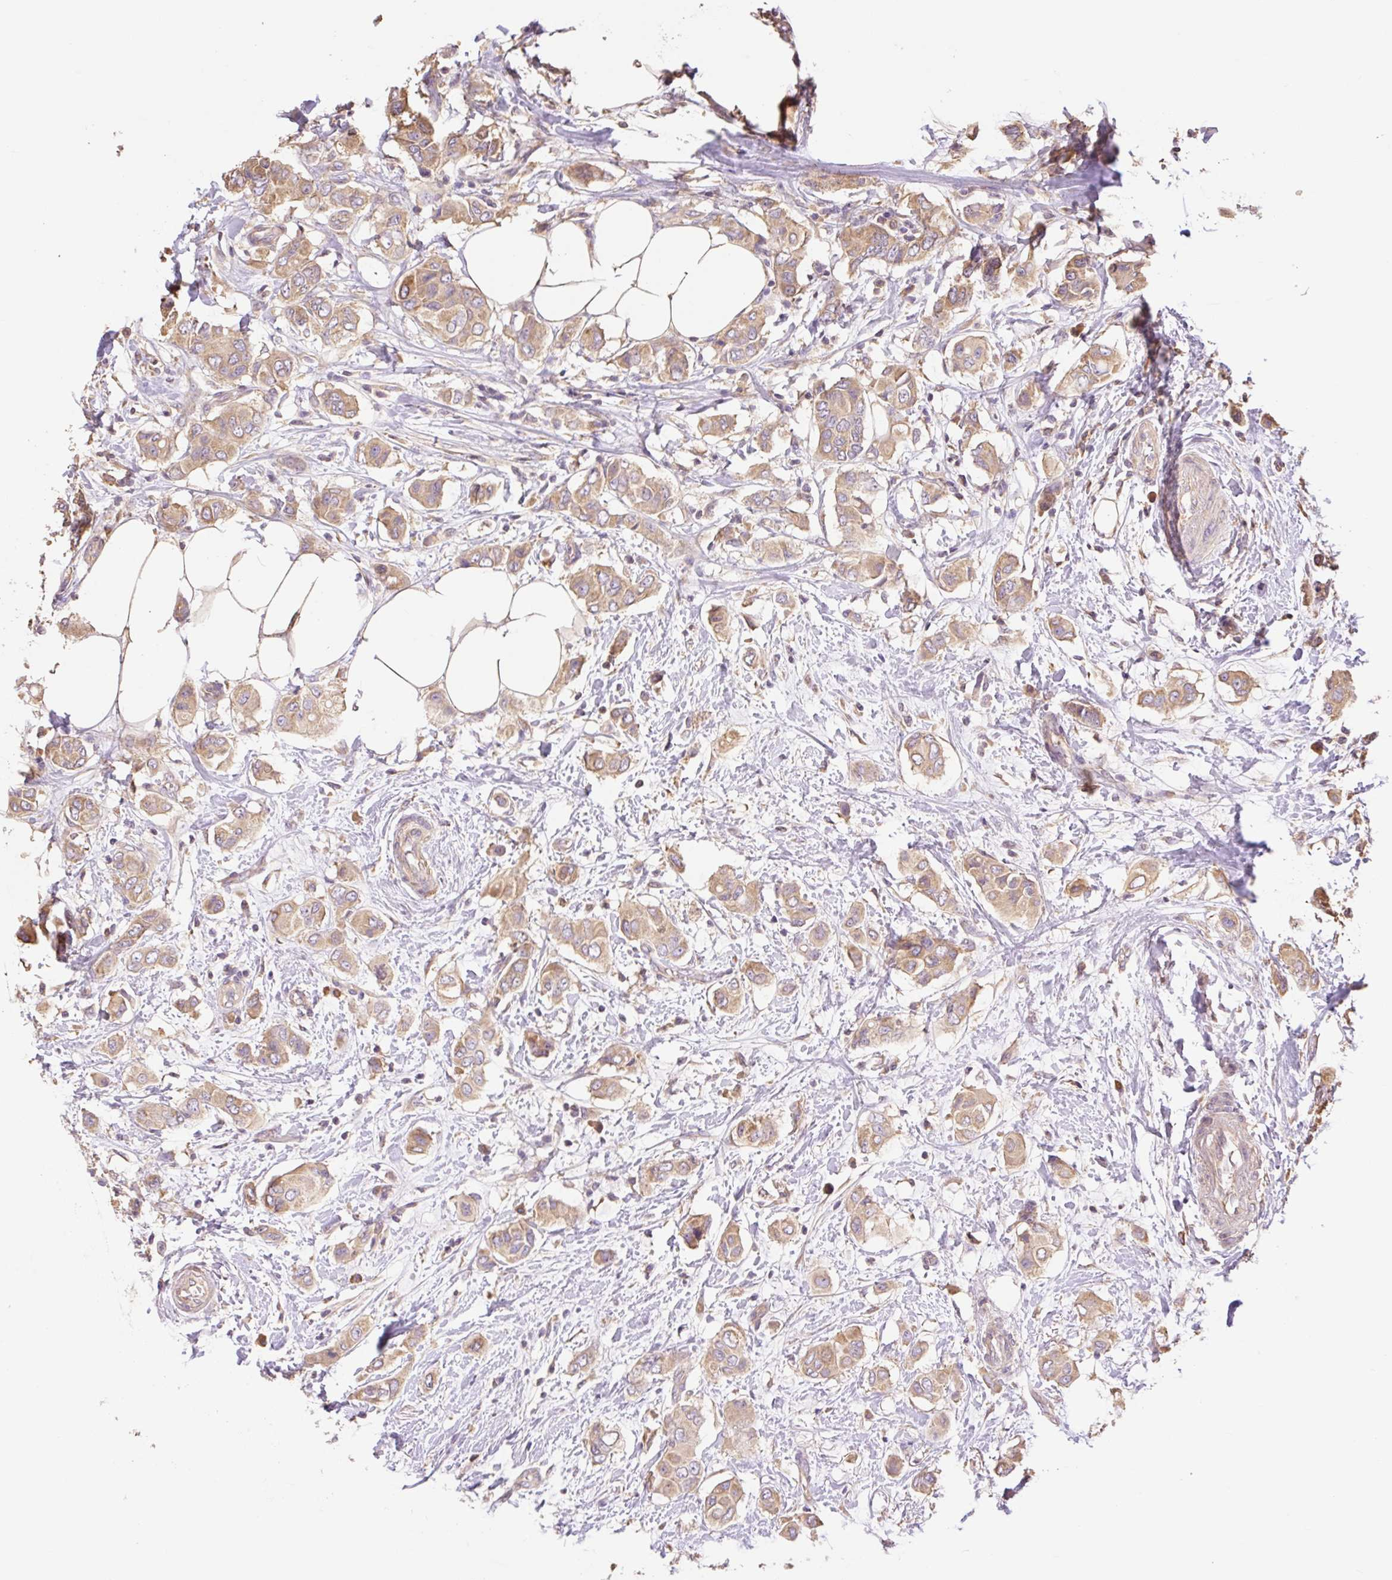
{"staining": {"intensity": "weak", "quantity": ">75%", "location": "cytoplasmic/membranous"}, "tissue": "breast cancer", "cell_type": "Tumor cells", "image_type": "cancer", "snomed": [{"axis": "morphology", "description": "Lobular carcinoma"}, {"axis": "topography", "description": "Breast"}], "caption": "High-power microscopy captured an immunohistochemistry (IHC) histopathology image of lobular carcinoma (breast), revealing weak cytoplasmic/membranous expression in about >75% of tumor cells.", "gene": "DESI1", "patient": {"sex": "female", "age": 51}}